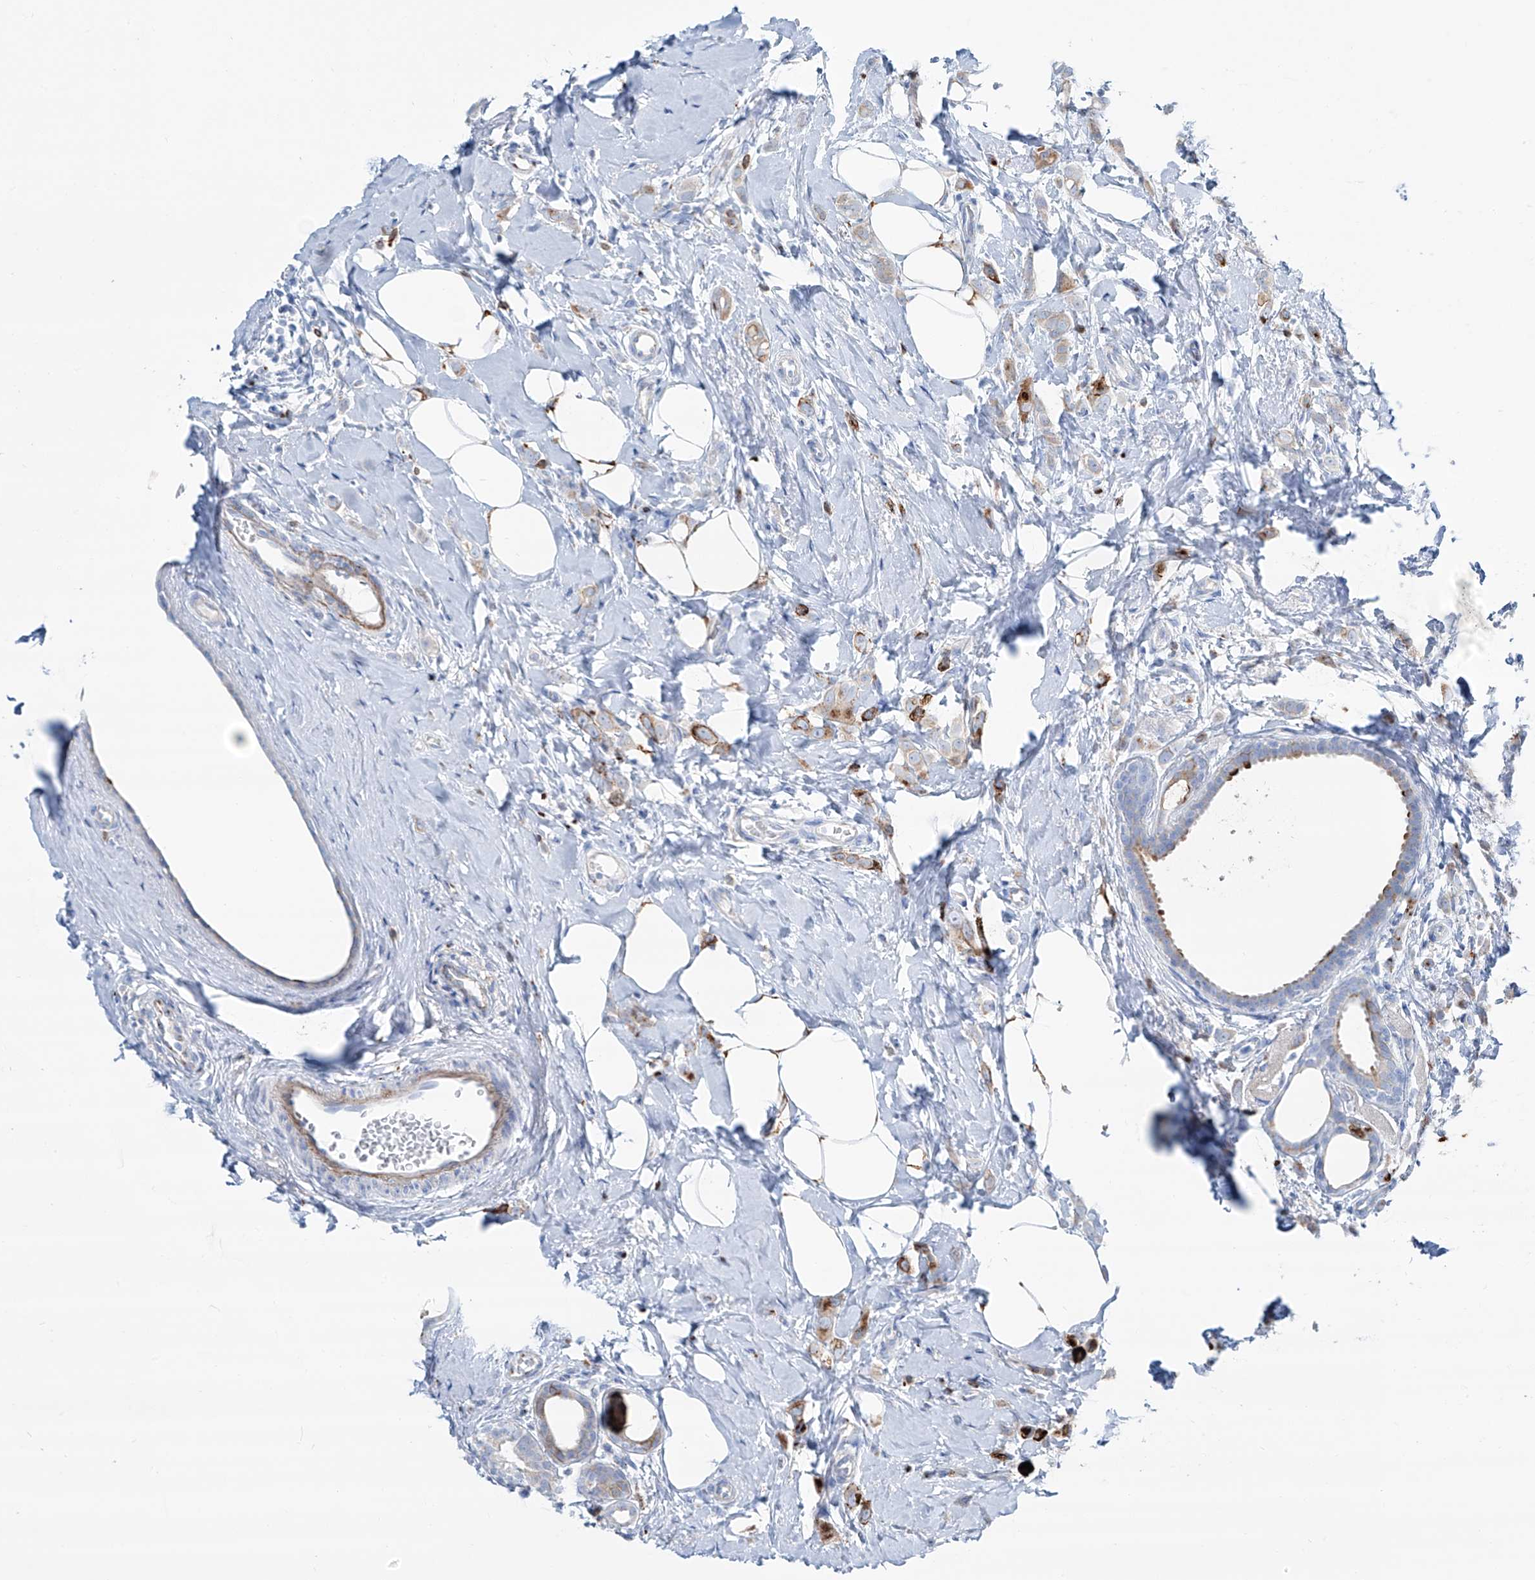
{"staining": {"intensity": "moderate", "quantity": "25%-75%", "location": "cytoplasmic/membranous"}, "tissue": "breast cancer", "cell_type": "Tumor cells", "image_type": "cancer", "snomed": [{"axis": "morphology", "description": "Lobular carcinoma"}, {"axis": "topography", "description": "Breast"}], "caption": "A histopathology image showing moderate cytoplasmic/membranous expression in about 25%-75% of tumor cells in lobular carcinoma (breast), as visualized by brown immunohistochemical staining.", "gene": "CDH5", "patient": {"sex": "female", "age": 47}}